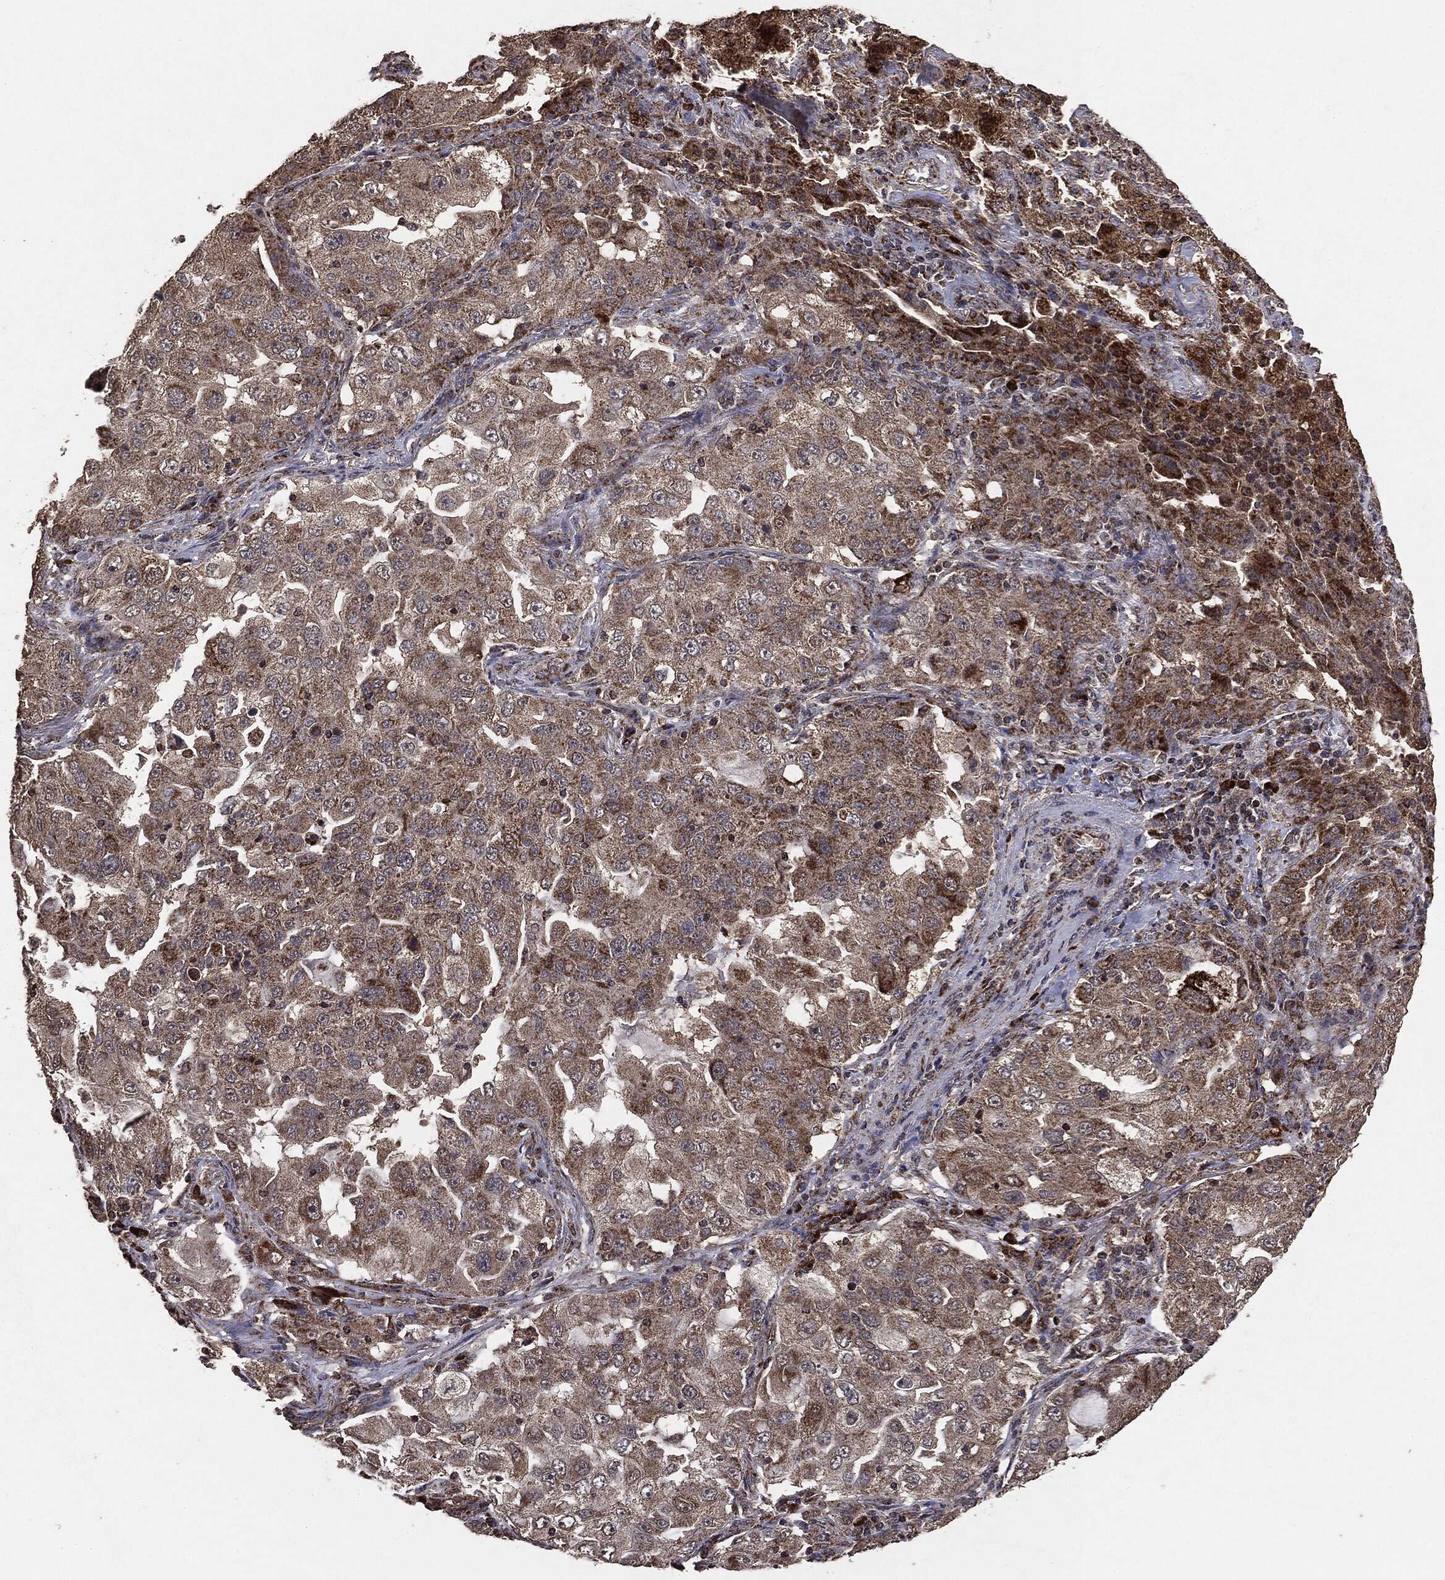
{"staining": {"intensity": "moderate", "quantity": ">75%", "location": "cytoplasmic/membranous"}, "tissue": "lung cancer", "cell_type": "Tumor cells", "image_type": "cancer", "snomed": [{"axis": "morphology", "description": "Adenocarcinoma, NOS"}, {"axis": "topography", "description": "Lung"}], "caption": "High-power microscopy captured an immunohistochemistry photomicrograph of lung cancer (adenocarcinoma), revealing moderate cytoplasmic/membranous positivity in approximately >75% of tumor cells.", "gene": "MTOR", "patient": {"sex": "female", "age": 61}}